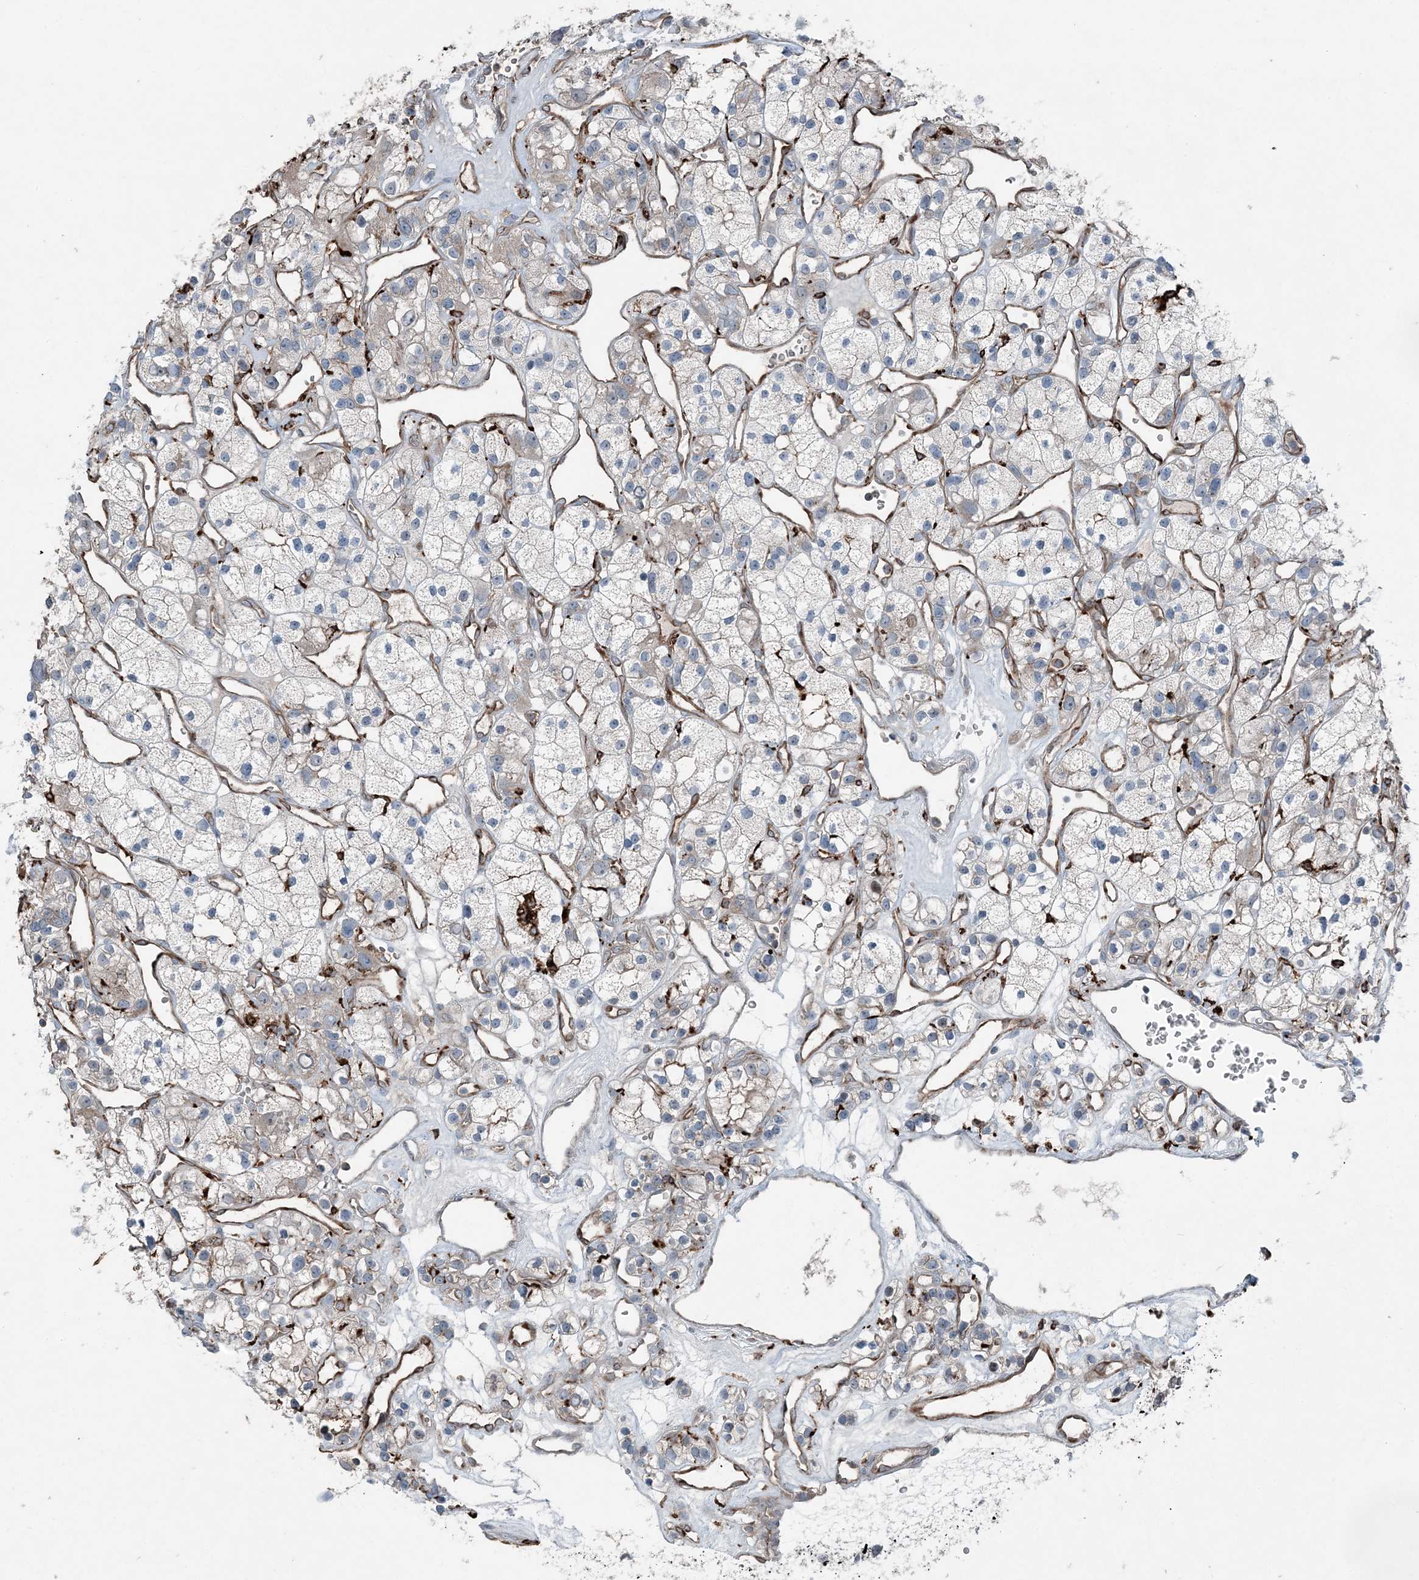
{"staining": {"intensity": "negative", "quantity": "none", "location": "none"}, "tissue": "renal cancer", "cell_type": "Tumor cells", "image_type": "cancer", "snomed": [{"axis": "morphology", "description": "Adenocarcinoma, NOS"}, {"axis": "topography", "description": "Kidney"}], "caption": "The micrograph shows no staining of tumor cells in renal cancer (adenocarcinoma).", "gene": "KY", "patient": {"sex": "female", "age": 57}}